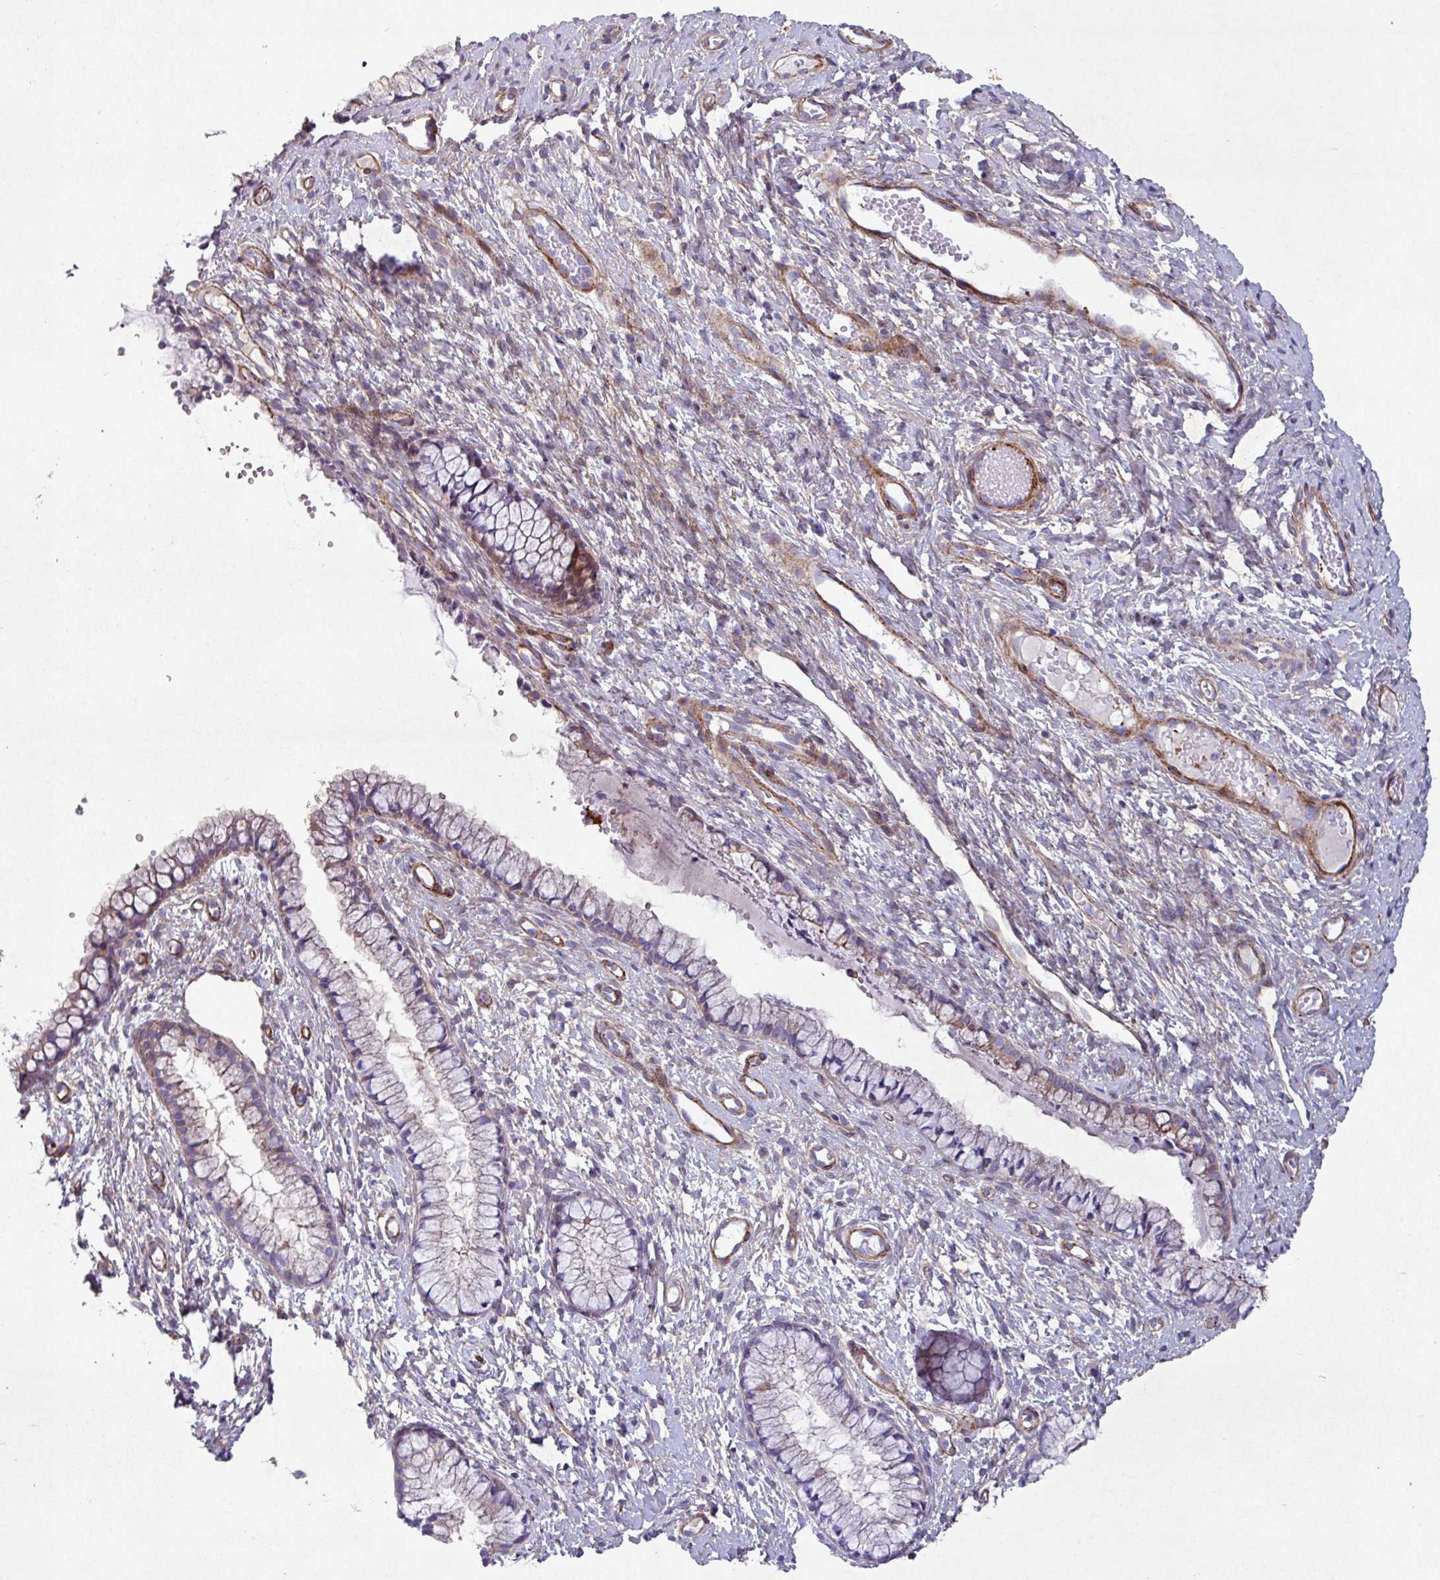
{"staining": {"intensity": "moderate", "quantity": "25%-75%", "location": "cytoplasmic/membranous"}, "tissue": "cervix", "cell_type": "Glandular cells", "image_type": "normal", "snomed": [{"axis": "morphology", "description": "Normal tissue, NOS"}, {"axis": "topography", "description": "Cervix"}], "caption": "DAB immunohistochemical staining of benign cervix demonstrates moderate cytoplasmic/membranous protein staining in approximately 25%-75% of glandular cells.", "gene": "ATP2C2", "patient": {"sex": "female", "age": 36}}